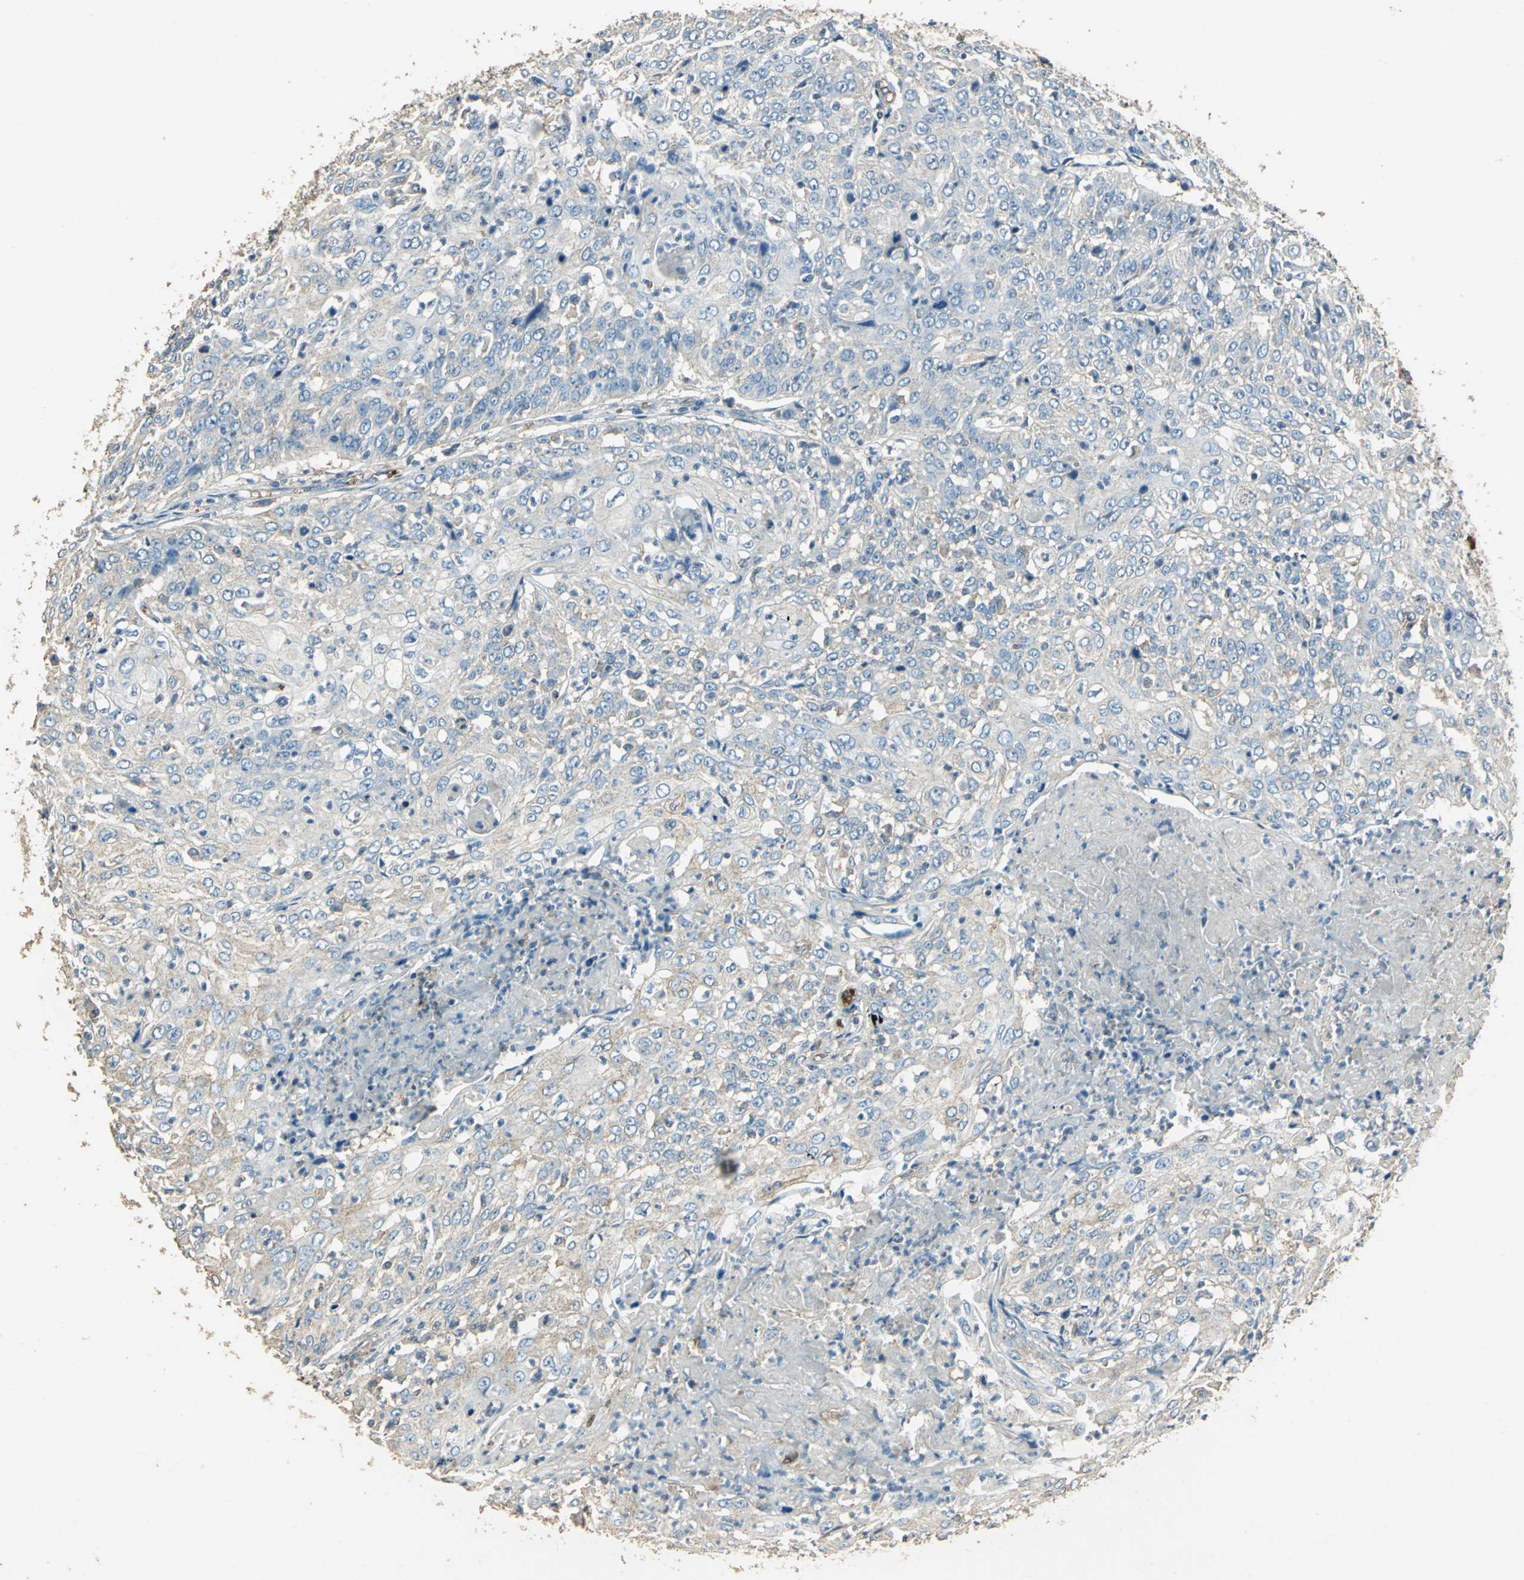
{"staining": {"intensity": "weak", "quantity": "25%-75%", "location": "cytoplasmic/membranous"}, "tissue": "cervical cancer", "cell_type": "Tumor cells", "image_type": "cancer", "snomed": [{"axis": "morphology", "description": "Squamous cell carcinoma, NOS"}, {"axis": "topography", "description": "Cervix"}], "caption": "A brown stain shows weak cytoplasmic/membranous expression of a protein in cervical squamous cell carcinoma tumor cells.", "gene": "TRAPPC2", "patient": {"sex": "female", "age": 39}}